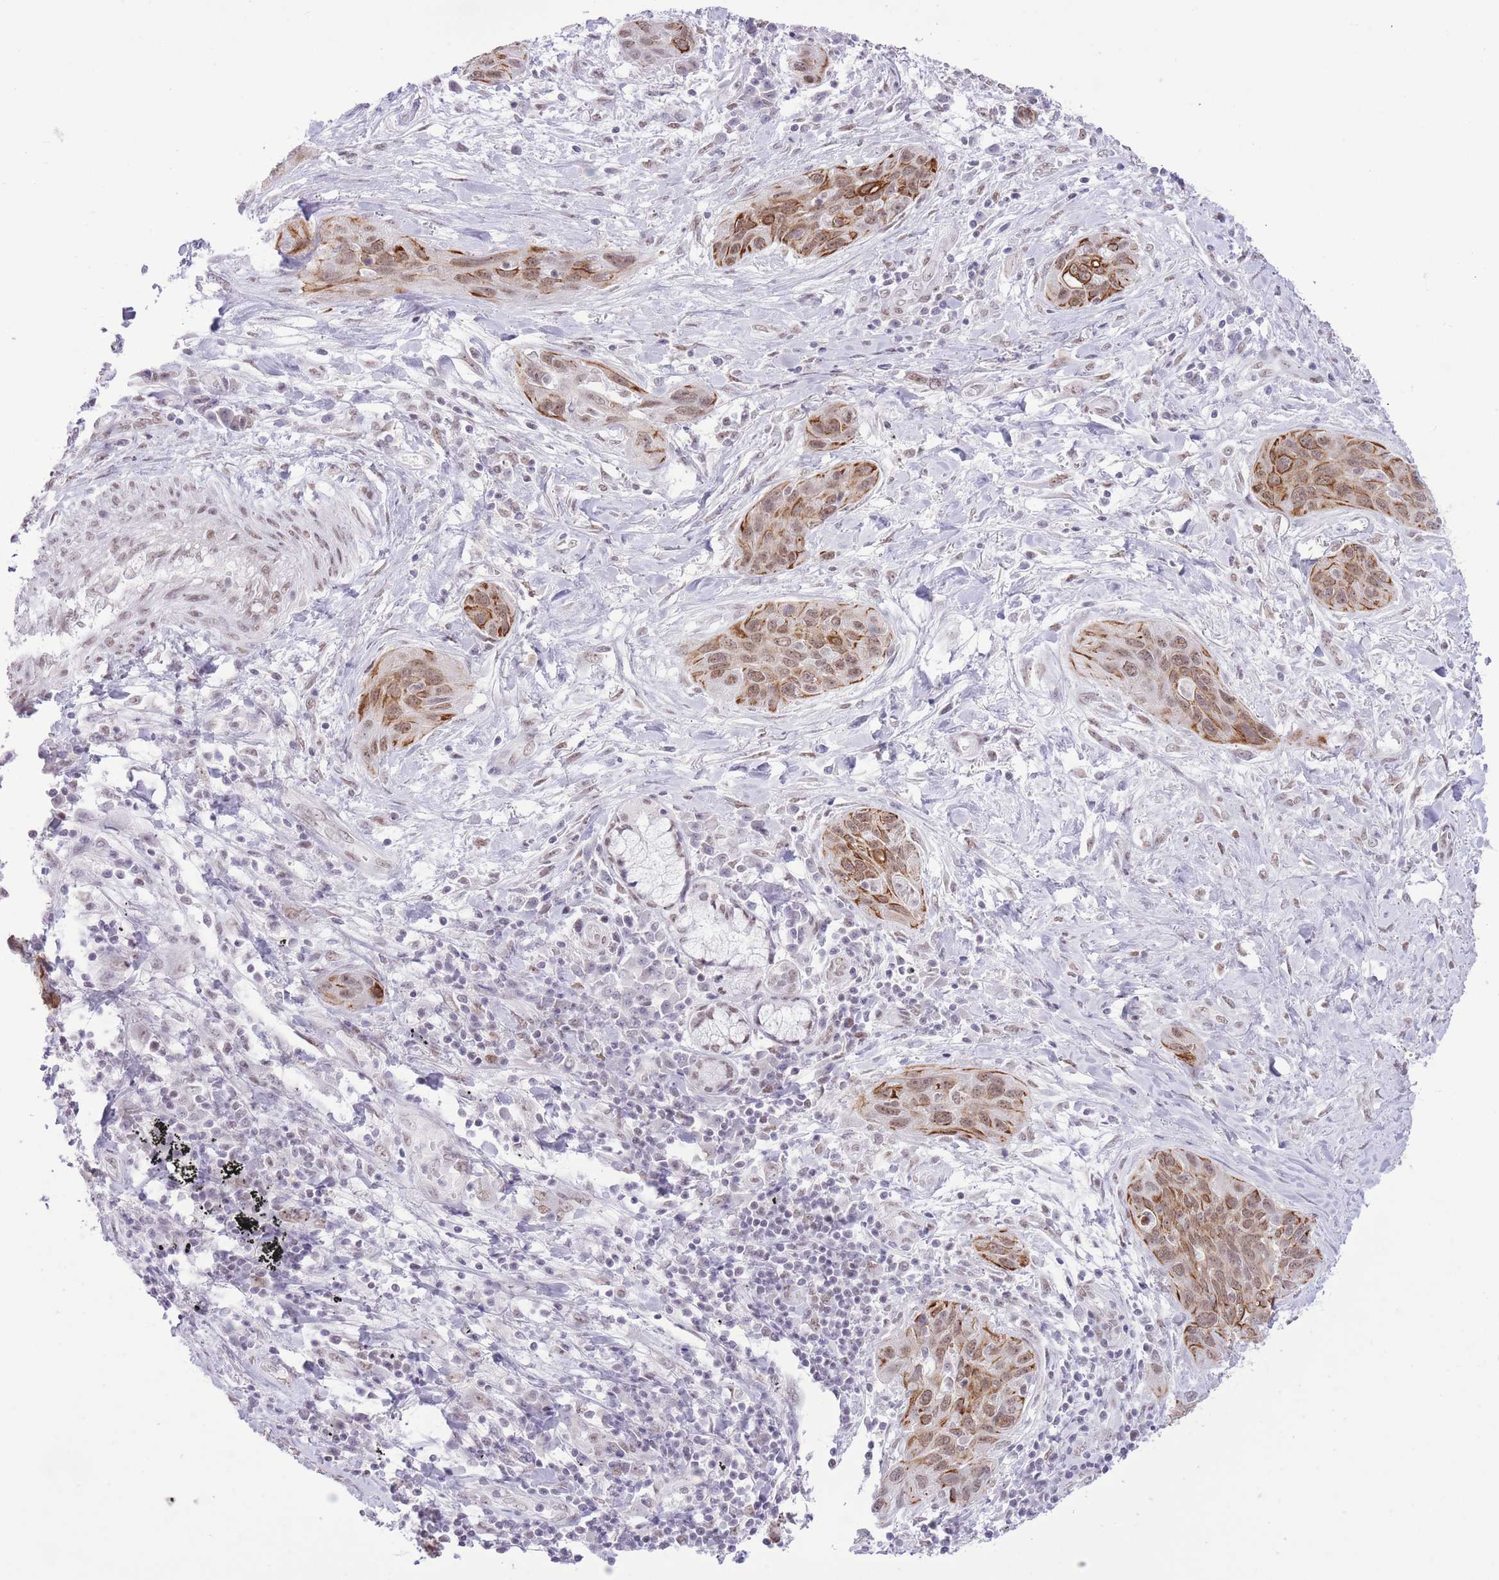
{"staining": {"intensity": "moderate", "quantity": ">75%", "location": "nuclear"}, "tissue": "lung cancer", "cell_type": "Tumor cells", "image_type": "cancer", "snomed": [{"axis": "morphology", "description": "Squamous cell carcinoma, NOS"}, {"axis": "topography", "description": "Lung"}], "caption": "Immunohistochemistry (IHC) of human lung cancer (squamous cell carcinoma) exhibits medium levels of moderate nuclear staining in about >75% of tumor cells. The protein is stained brown, and the nuclei are stained in blue (DAB (3,3'-diaminobenzidine) IHC with brightfield microscopy, high magnification).", "gene": "ZBED5", "patient": {"sex": "female", "age": 70}}